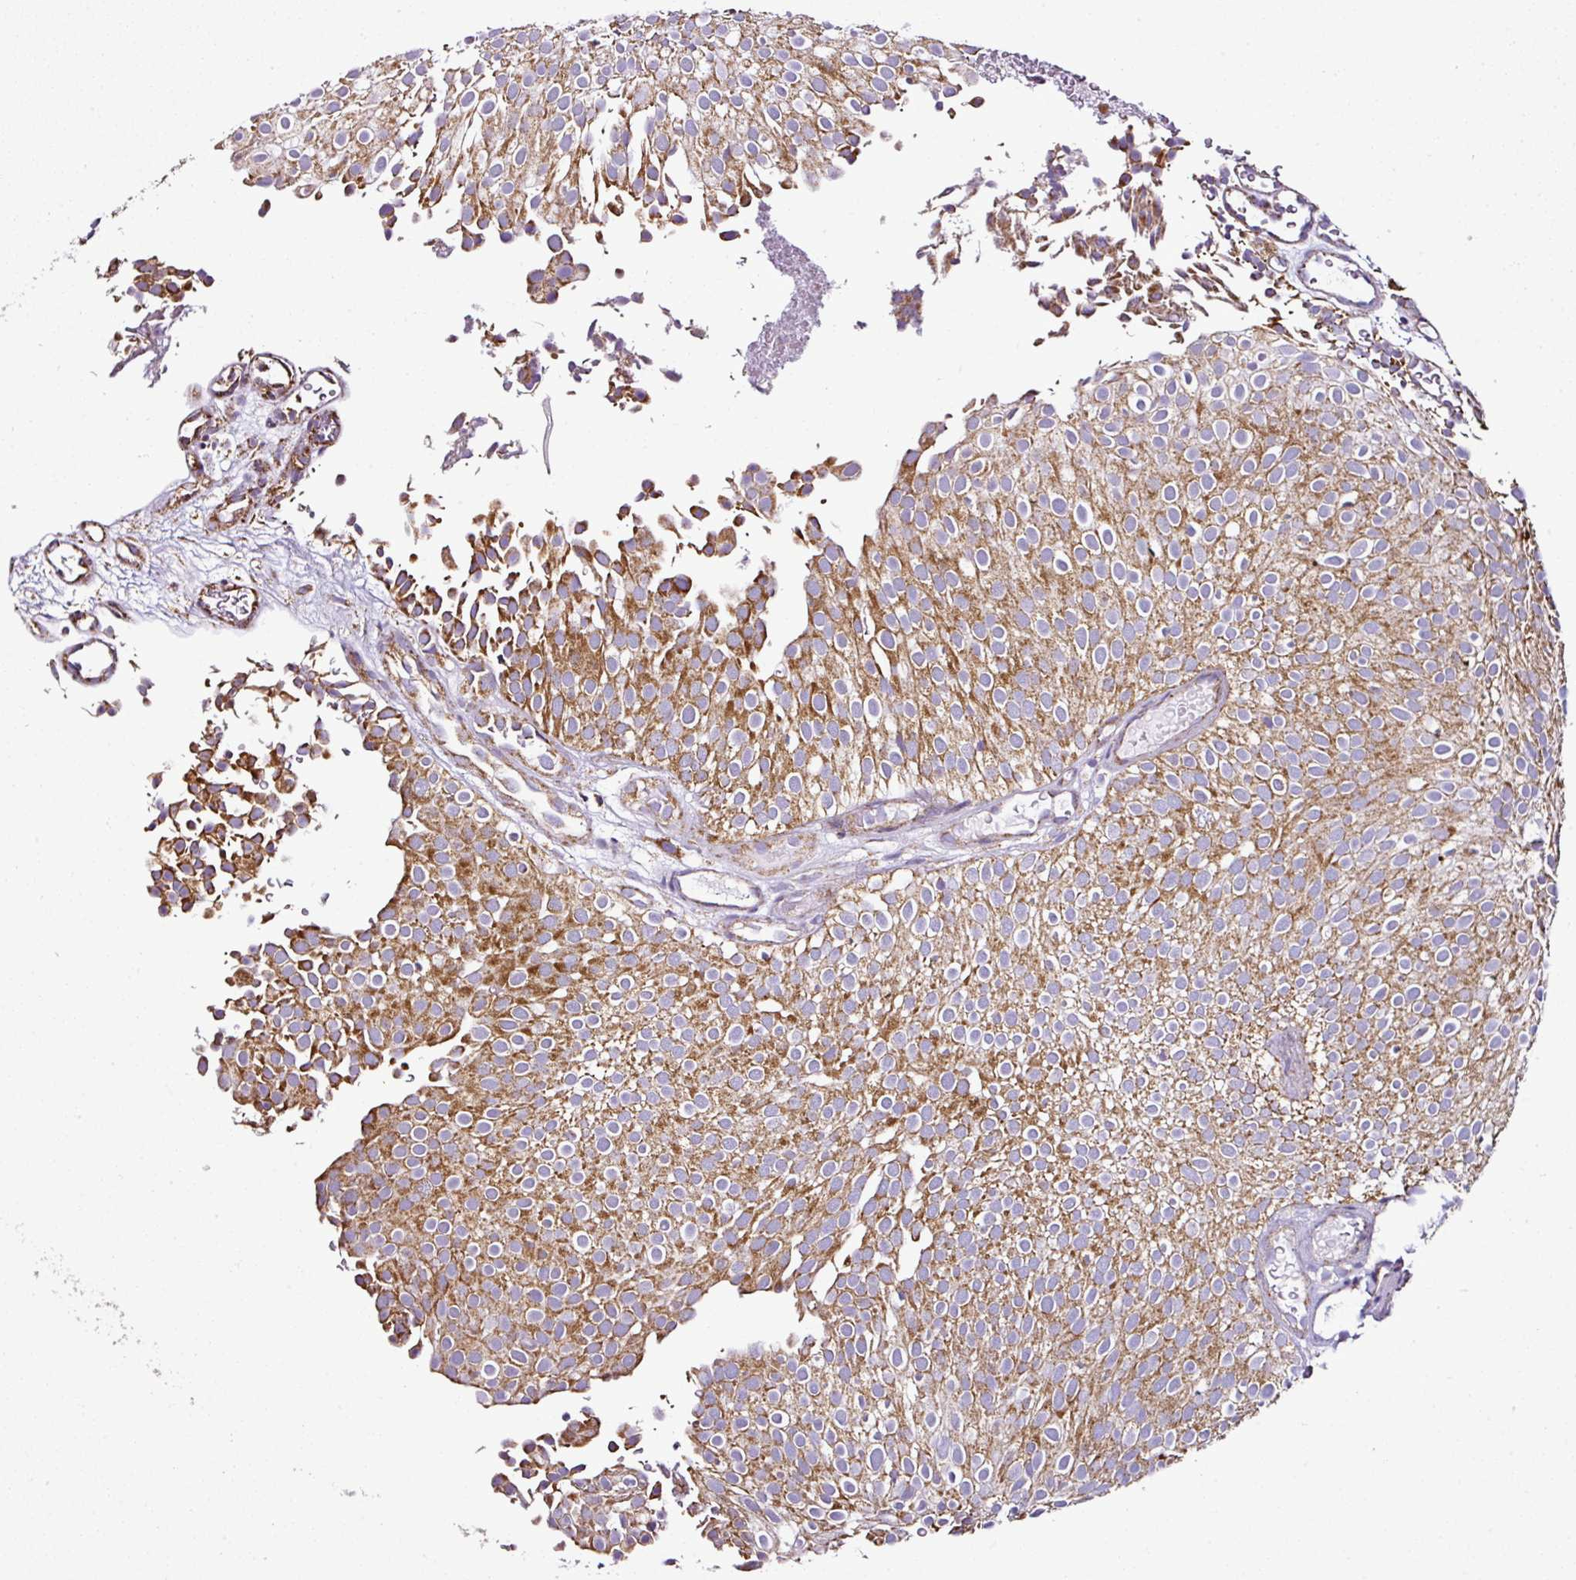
{"staining": {"intensity": "moderate", "quantity": "25%-75%", "location": "cytoplasmic/membranous"}, "tissue": "urothelial cancer", "cell_type": "Tumor cells", "image_type": "cancer", "snomed": [{"axis": "morphology", "description": "Urothelial carcinoma, Low grade"}, {"axis": "topography", "description": "Urinary bladder"}], "caption": "DAB (3,3'-diaminobenzidine) immunohistochemical staining of human urothelial cancer reveals moderate cytoplasmic/membranous protein staining in approximately 25%-75% of tumor cells. Using DAB (brown) and hematoxylin (blue) stains, captured at high magnification using brightfield microscopy.", "gene": "DPAGT1", "patient": {"sex": "male", "age": 78}}